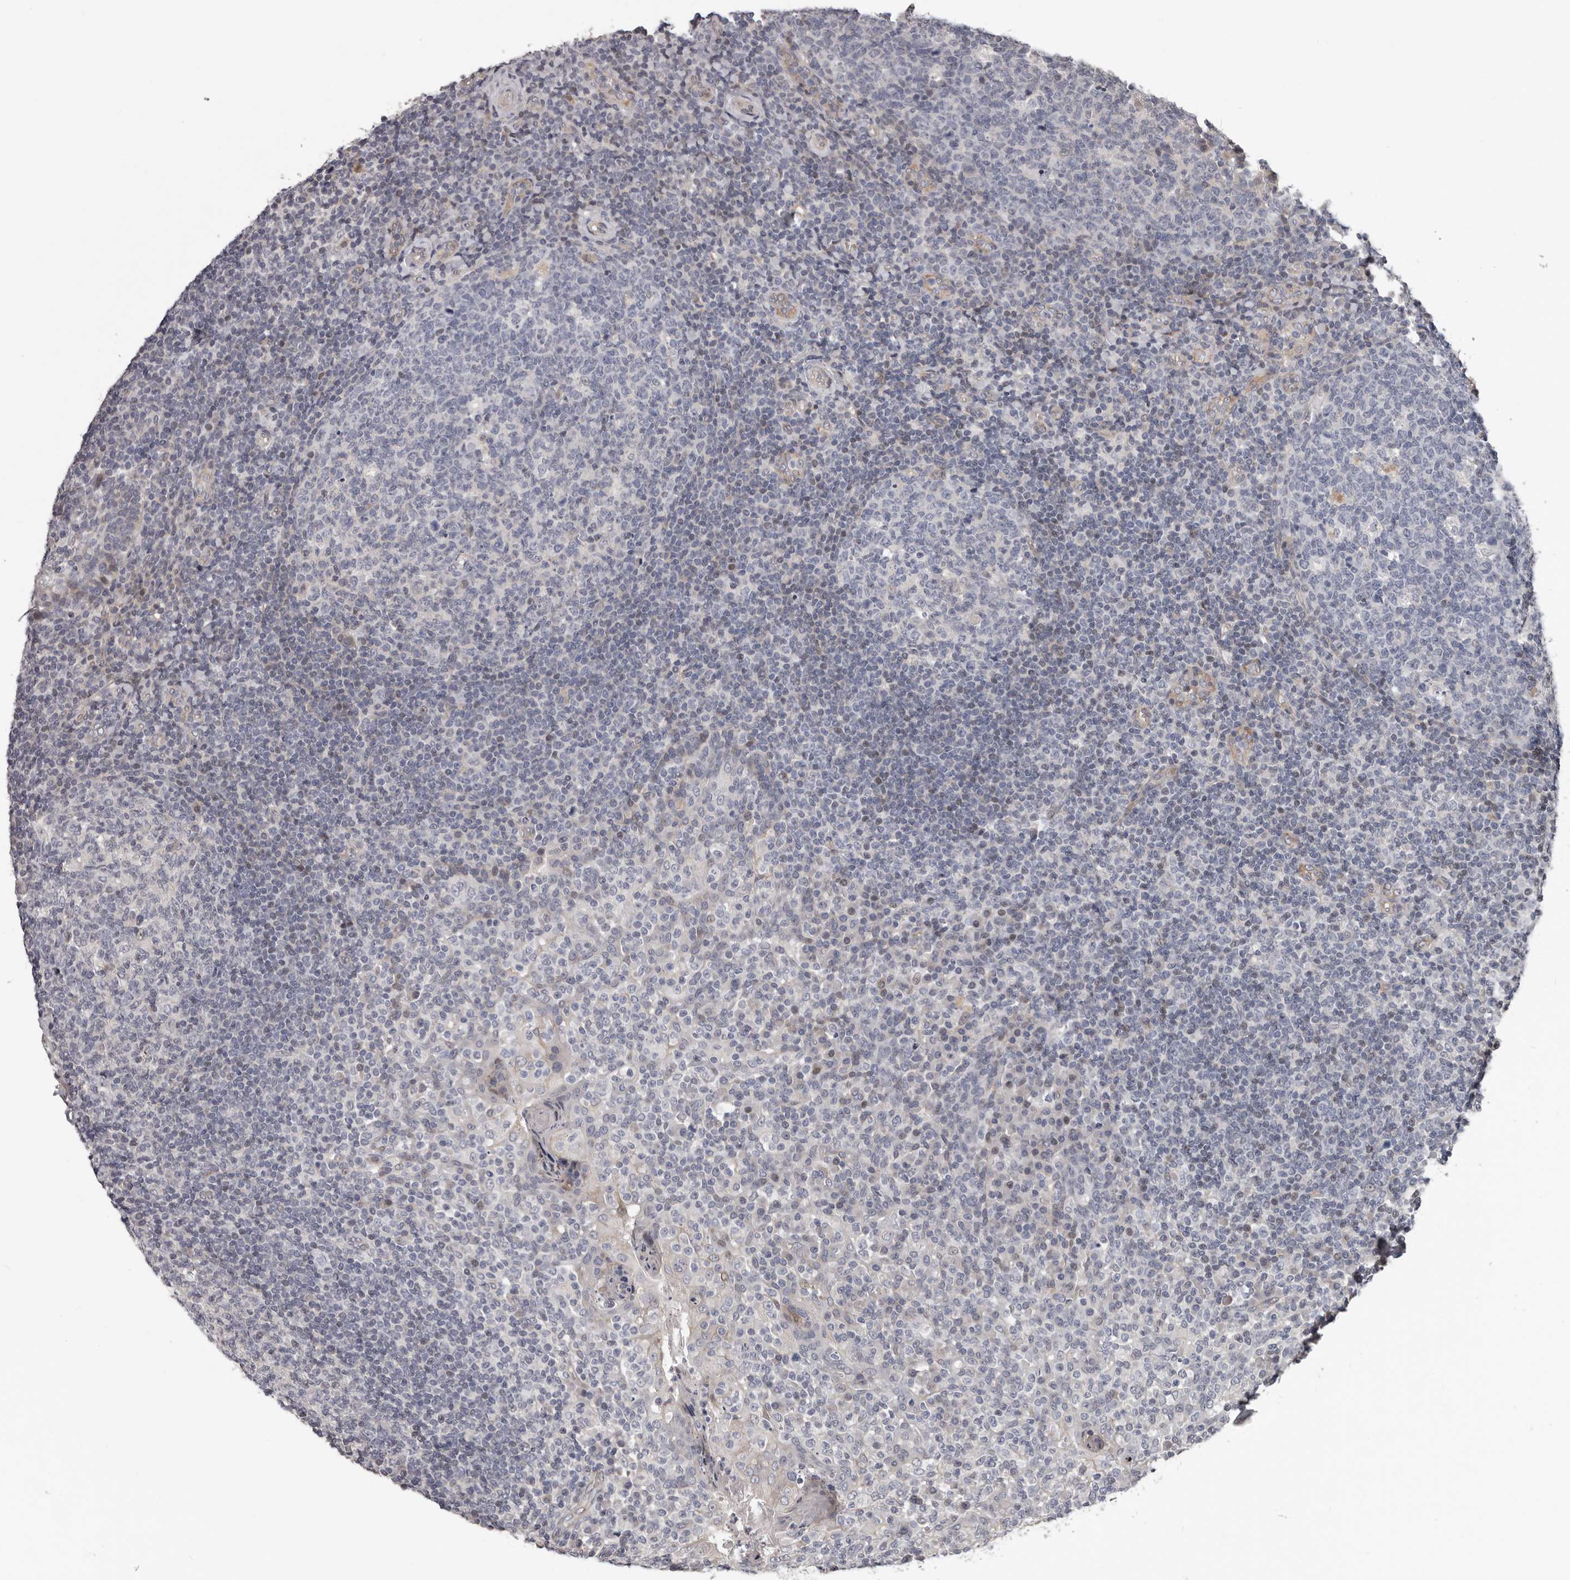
{"staining": {"intensity": "negative", "quantity": "none", "location": "none"}, "tissue": "tonsil", "cell_type": "Germinal center cells", "image_type": "normal", "snomed": [{"axis": "morphology", "description": "Normal tissue, NOS"}, {"axis": "topography", "description": "Tonsil"}], "caption": "This photomicrograph is of normal tonsil stained with IHC to label a protein in brown with the nuclei are counter-stained blue. There is no expression in germinal center cells. (Brightfield microscopy of DAB immunohistochemistry at high magnification).", "gene": "RNF217", "patient": {"sex": "female", "age": 19}}